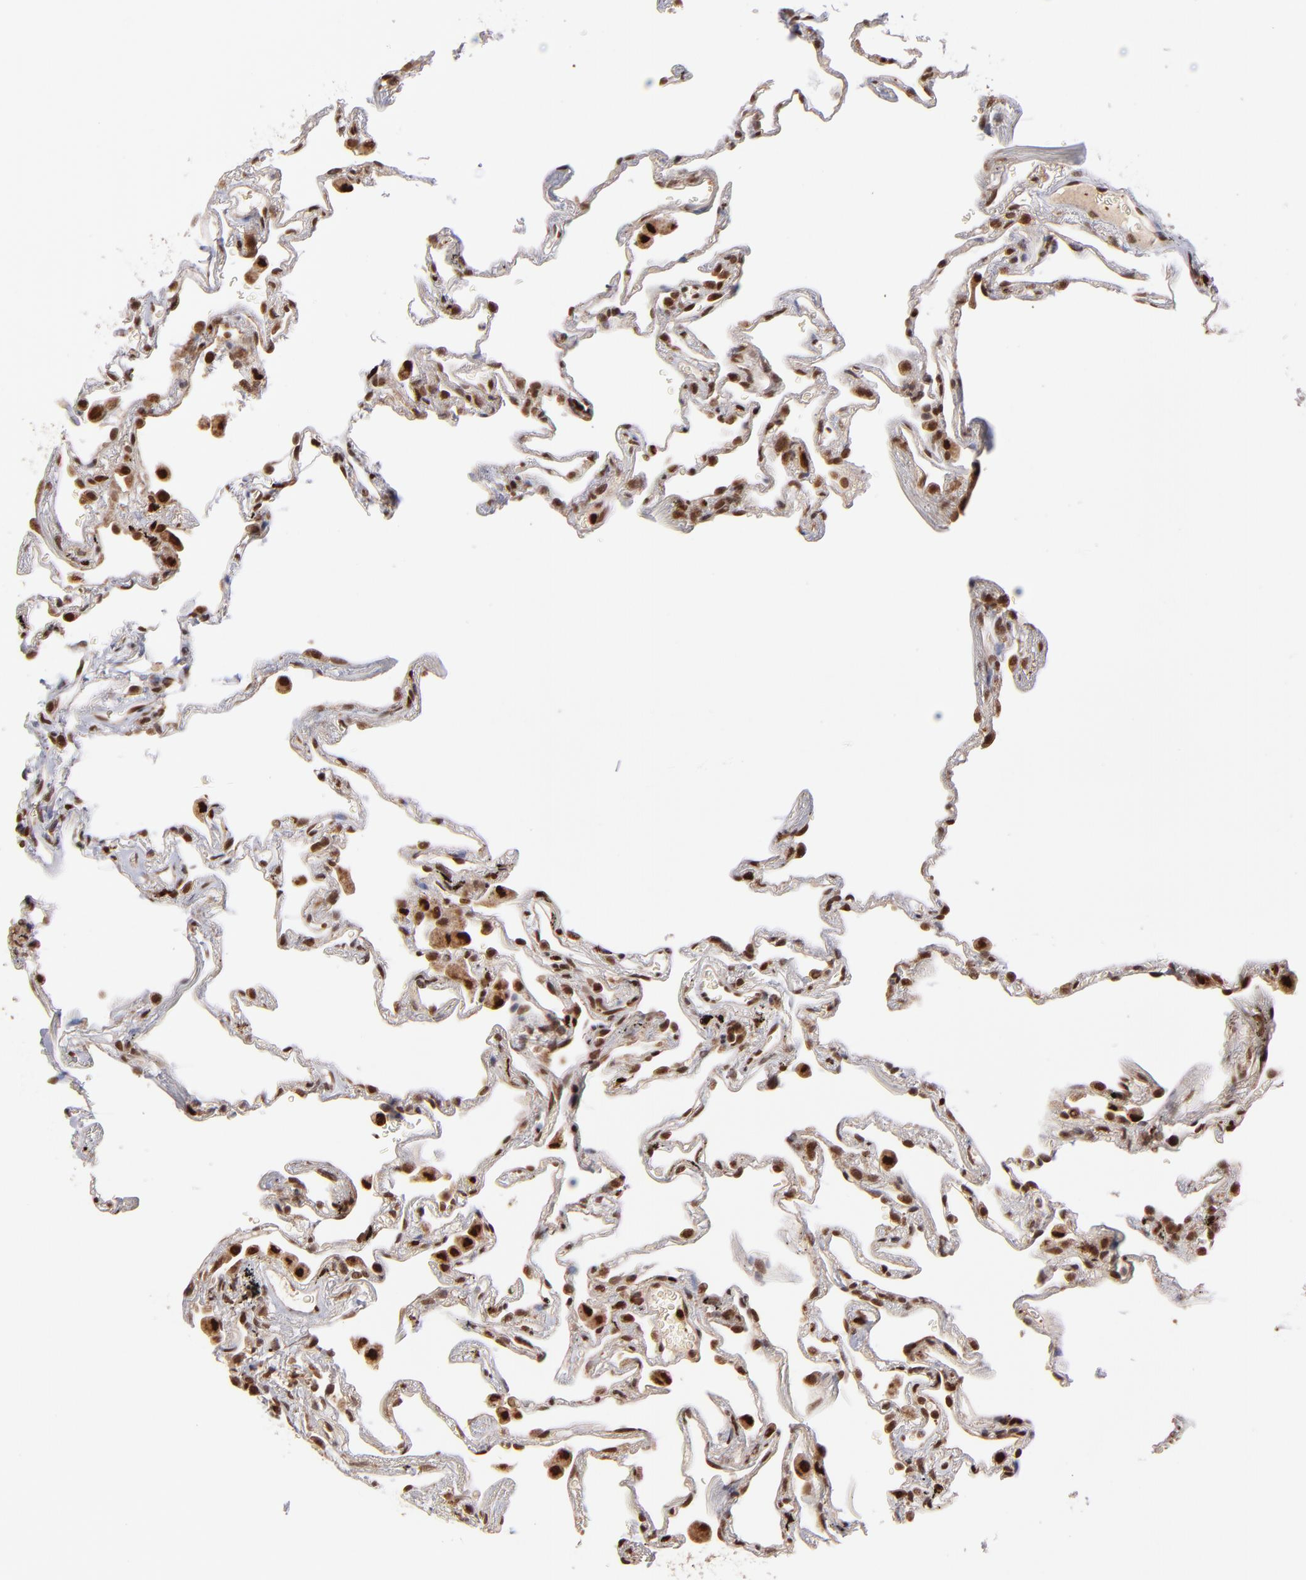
{"staining": {"intensity": "strong", "quantity": ">75%", "location": "nuclear"}, "tissue": "lung", "cell_type": "Alveolar cells", "image_type": "normal", "snomed": [{"axis": "morphology", "description": "Normal tissue, NOS"}, {"axis": "morphology", "description": "Inflammation, NOS"}, {"axis": "topography", "description": "Lung"}], "caption": "Immunohistochemistry of unremarkable human lung displays high levels of strong nuclear staining in about >75% of alveolar cells. The staining was performed using DAB, with brown indicating positive protein expression. Nuclei are stained blue with hematoxylin.", "gene": "TOP1MT", "patient": {"sex": "male", "age": 69}}